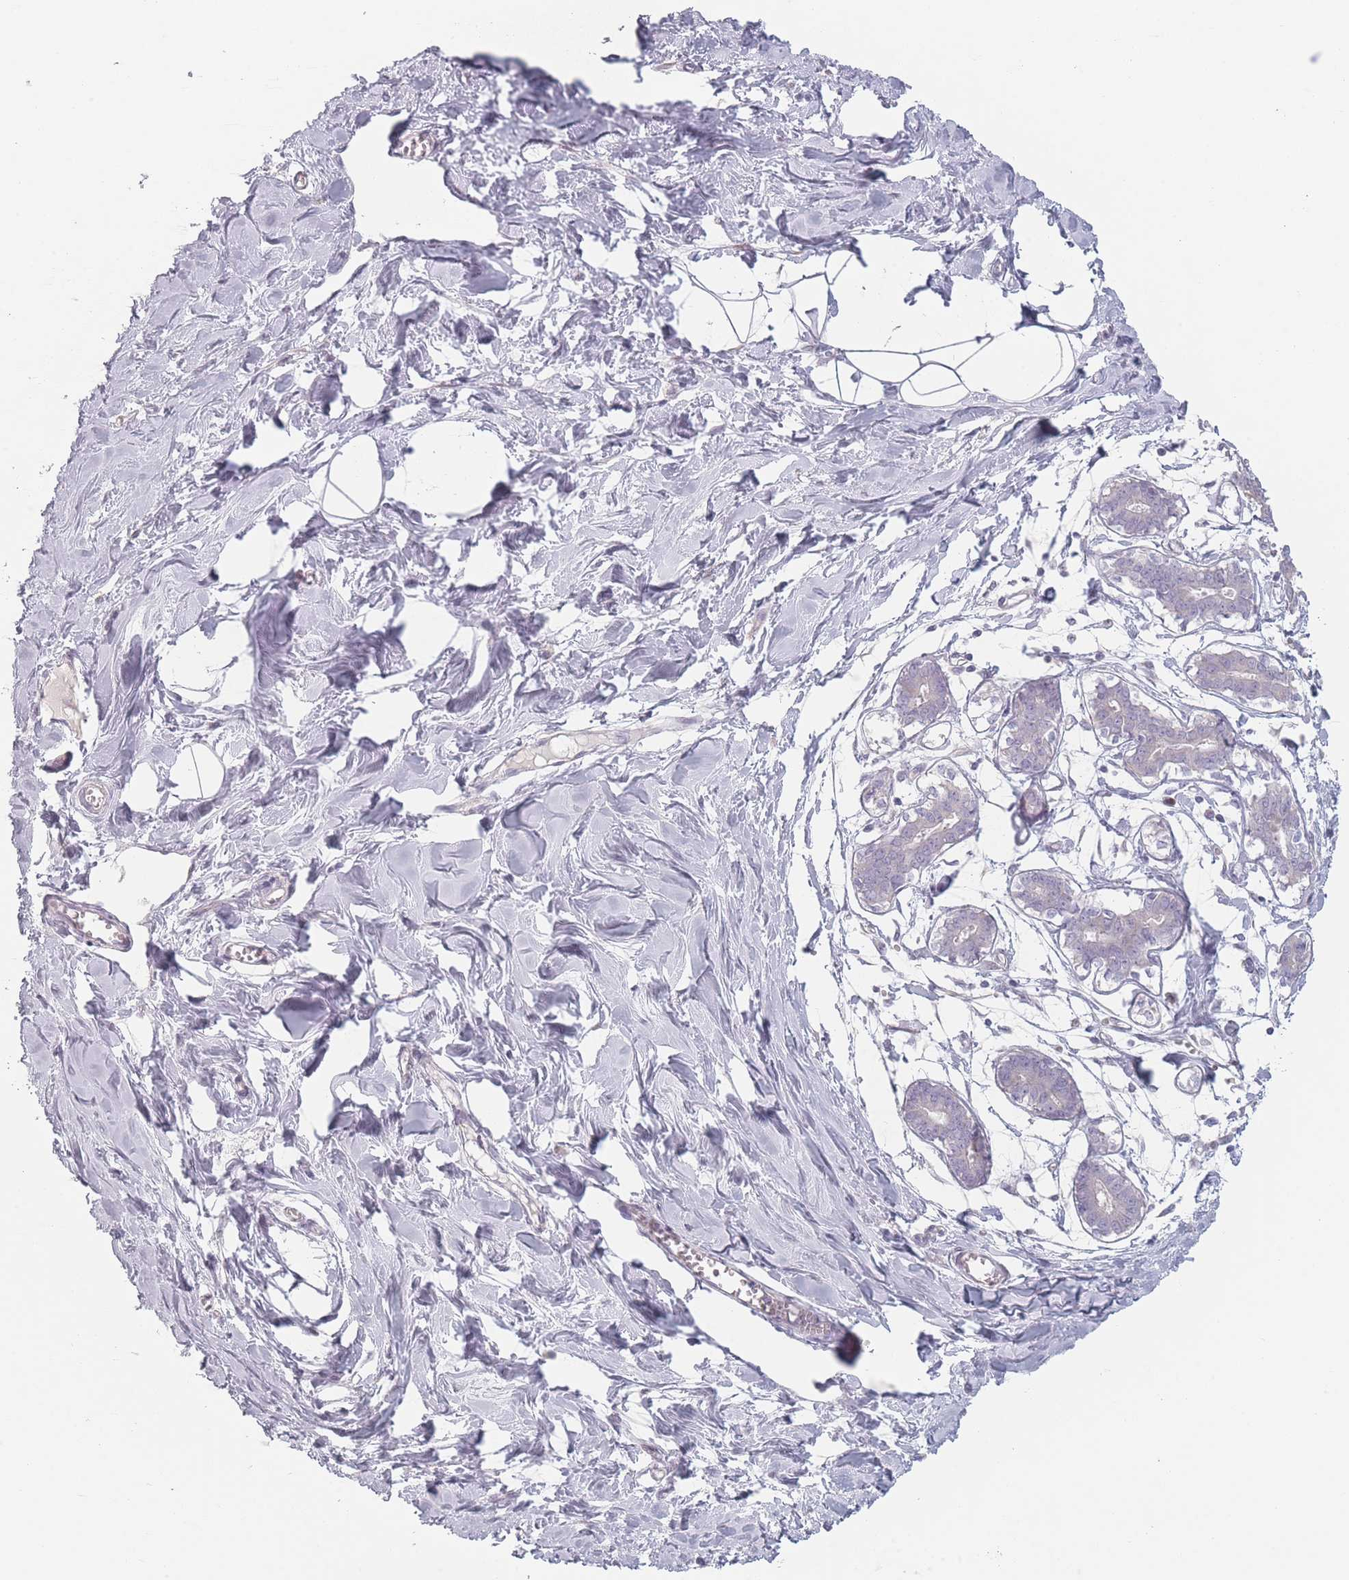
{"staining": {"intensity": "negative", "quantity": "none", "location": "none"}, "tissue": "breast", "cell_type": "Adipocytes", "image_type": "normal", "snomed": [{"axis": "morphology", "description": "Normal tissue, NOS"}, {"axis": "topography", "description": "Breast"}], "caption": "Immunohistochemistry (IHC) histopathology image of benign human breast stained for a protein (brown), which demonstrates no expression in adipocytes. (DAB (3,3'-diaminobenzidine) IHC visualized using brightfield microscopy, high magnification).", "gene": "RASL10B", "patient": {"sex": "female", "age": 27}}